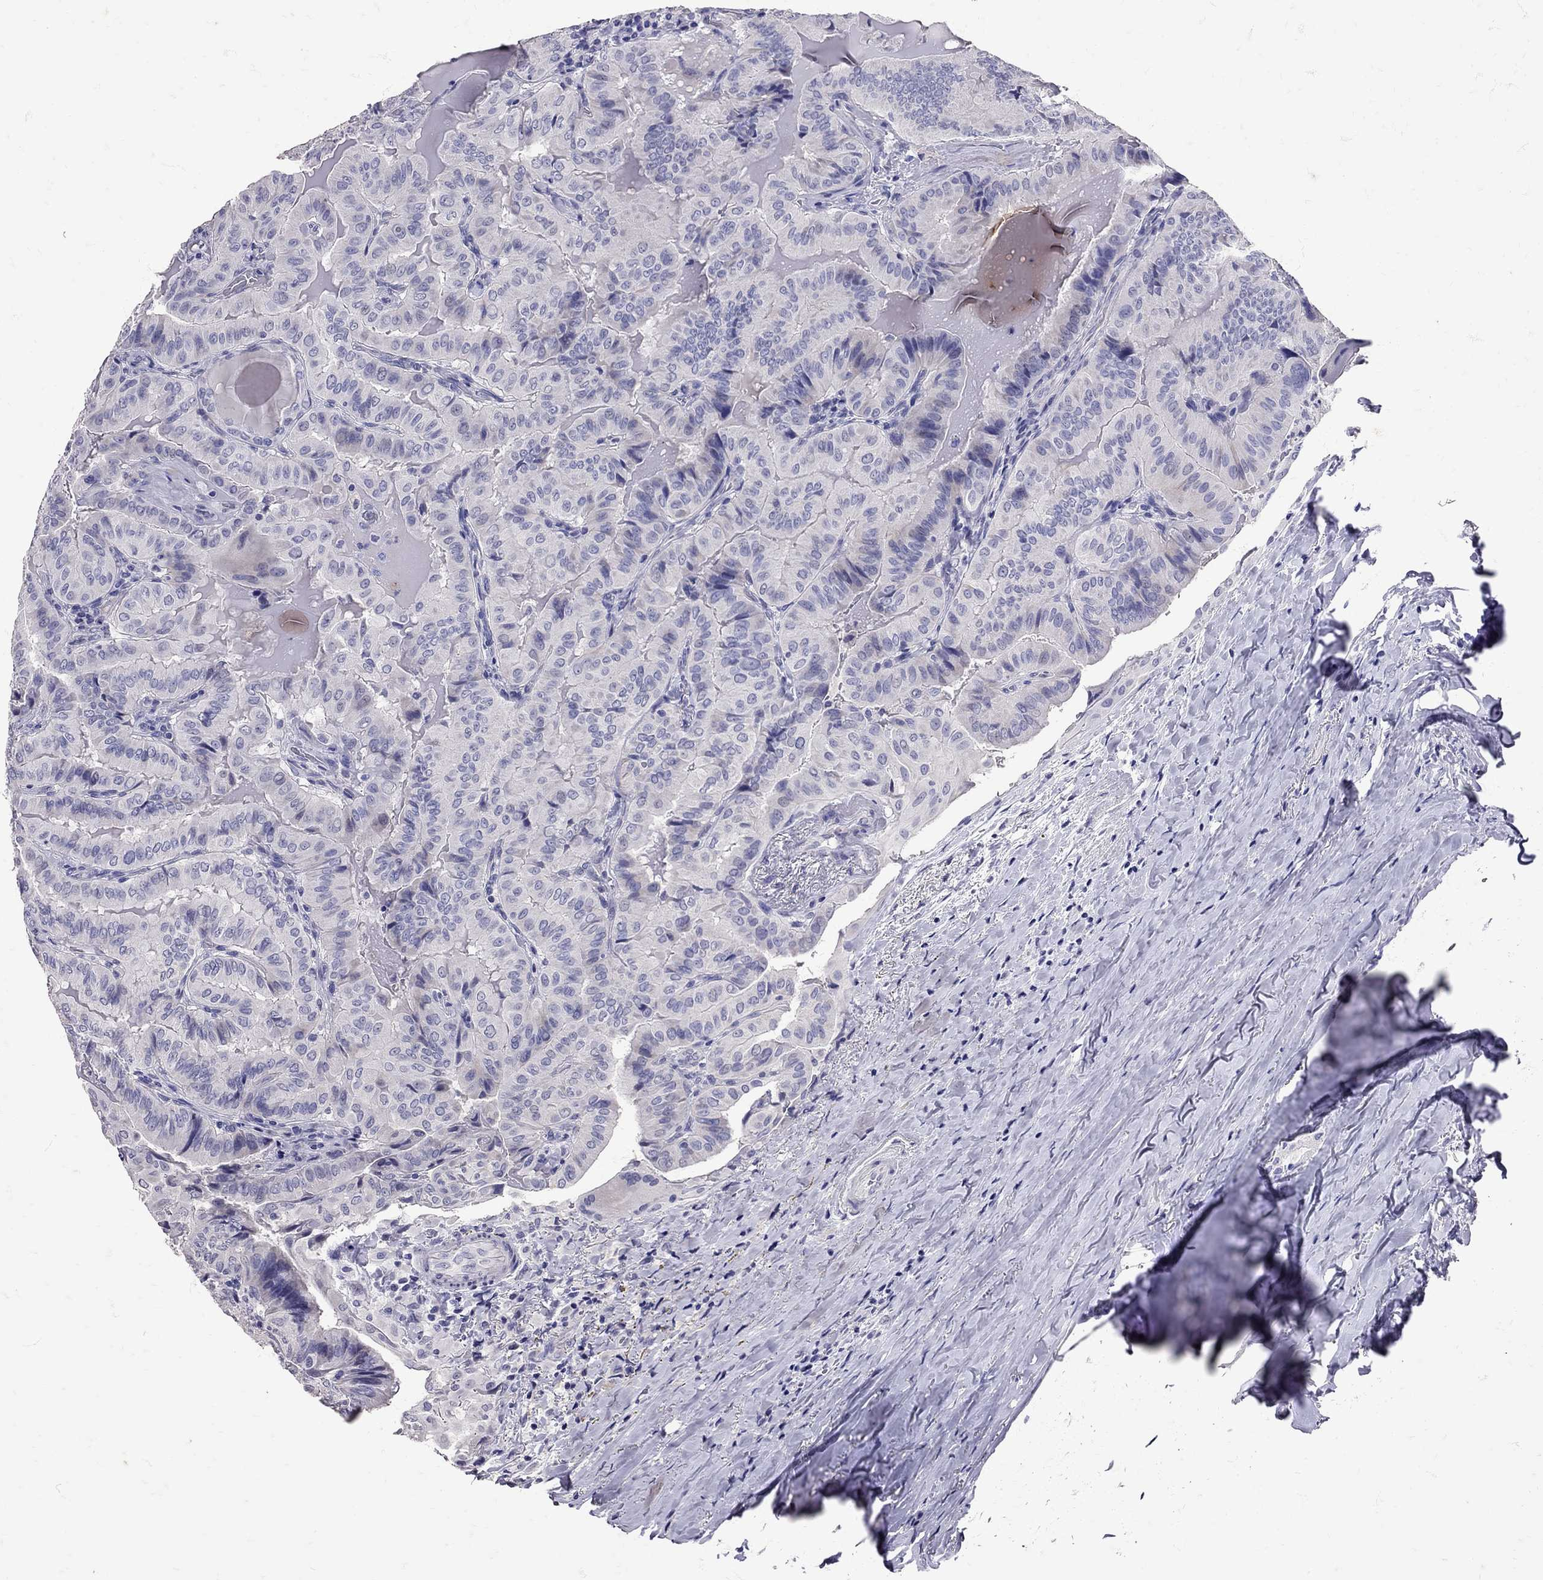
{"staining": {"intensity": "negative", "quantity": "none", "location": "none"}, "tissue": "thyroid cancer", "cell_type": "Tumor cells", "image_type": "cancer", "snomed": [{"axis": "morphology", "description": "Papillary adenocarcinoma, NOS"}, {"axis": "topography", "description": "Thyroid gland"}], "caption": "The micrograph shows no significant positivity in tumor cells of papillary adenocarcinoma (thyroid).", "gene": "SST", "patient": {"sex": "female", "age": 68}}